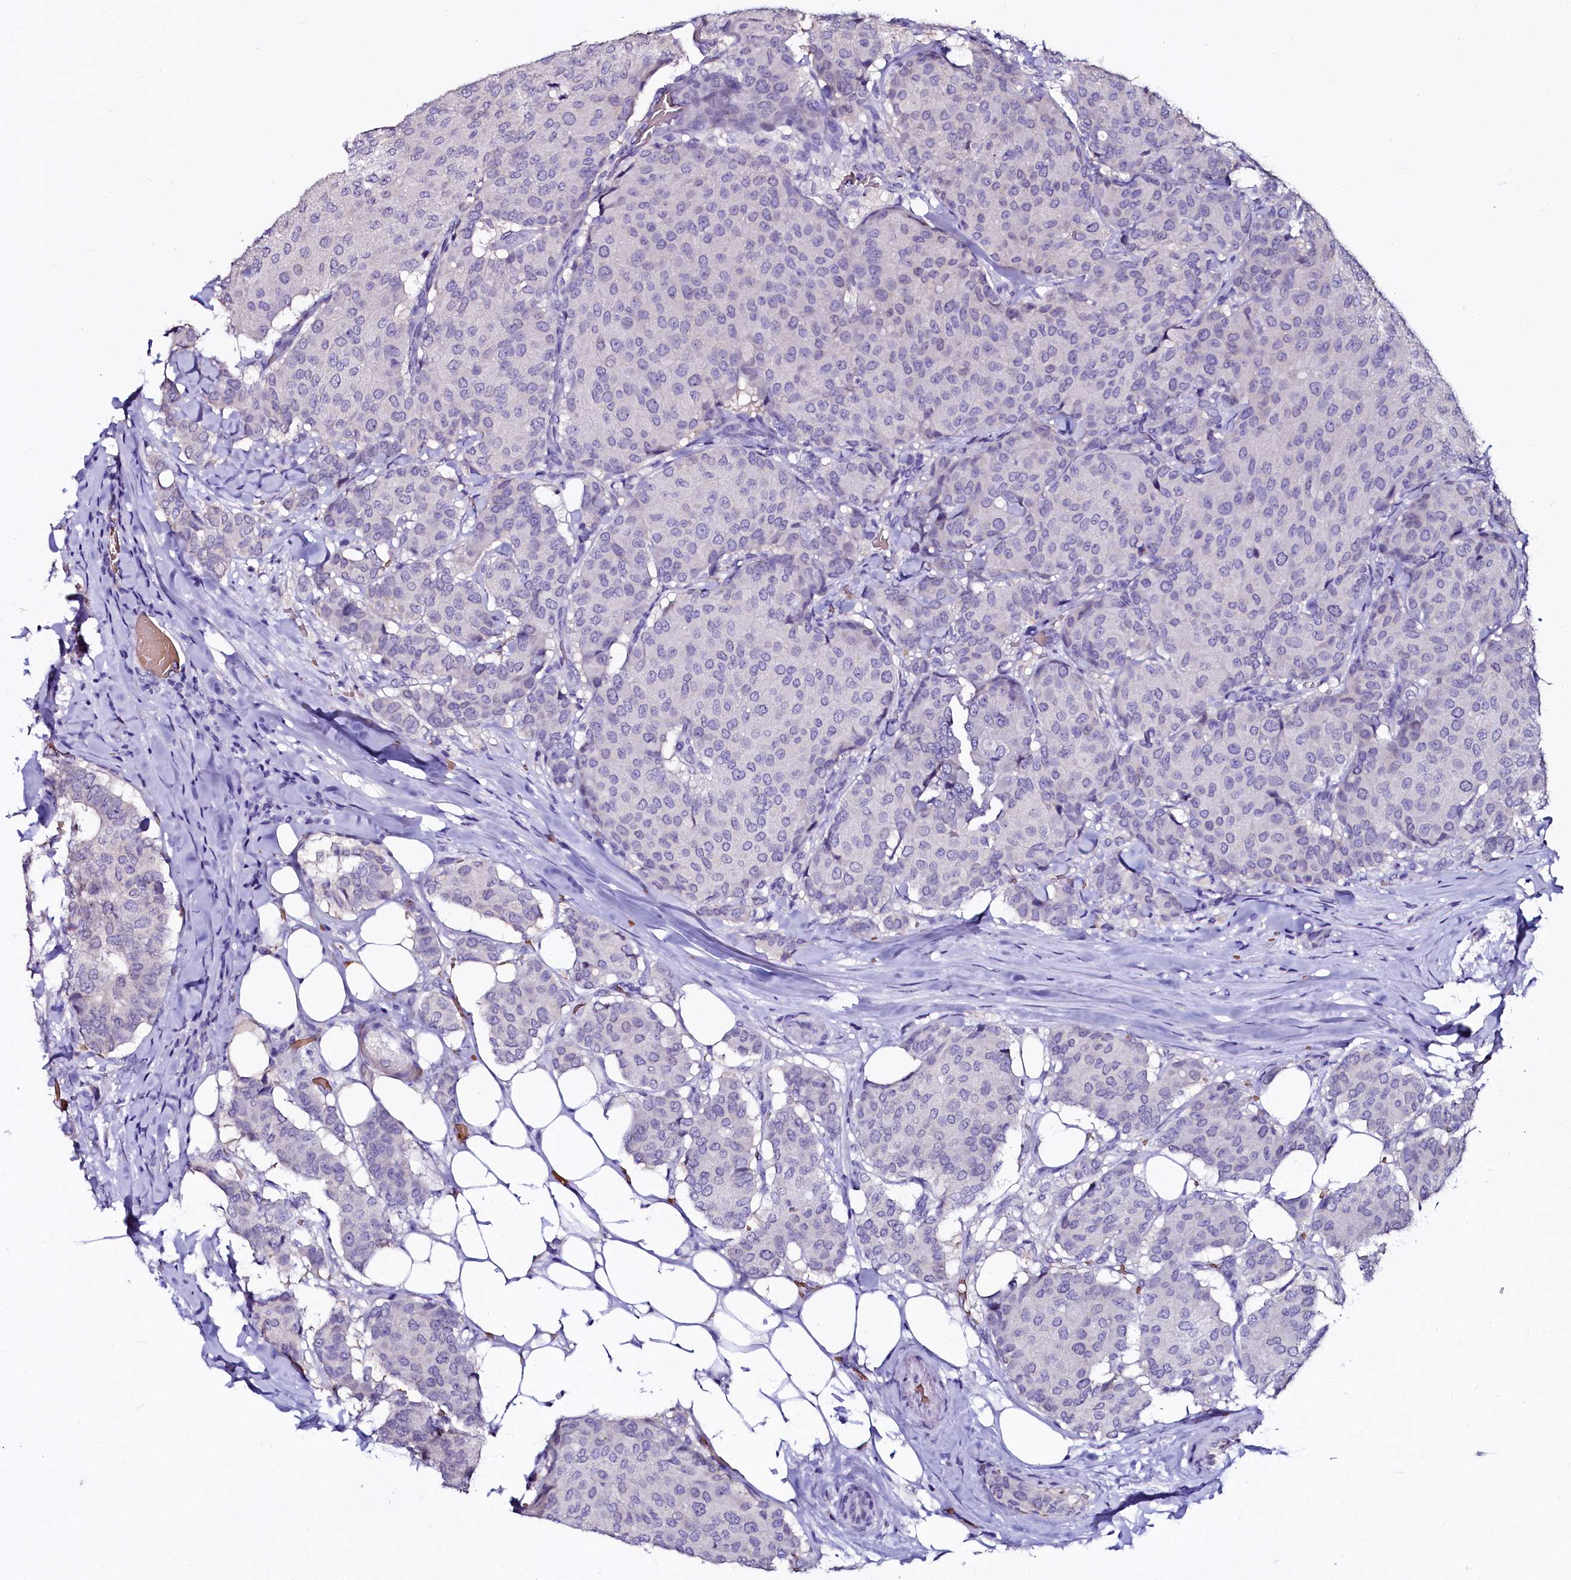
{"staining": {"intensity": "negative", "quantity": "none", "location": "none"}, "tissue": "breast cancer", "cell_type": "Tumor cells", "image_type": "cancer", "snomed": [{"axis": "morphology", "description": "Duct carcinoma"}, {"axis": "topography", "description": "Breast"}], "caption": "IHC histopathology image of human breast infiltrating ductal carcinoma stained for a protein (brown), which shows no staining in tumor cells.", "gene": "CTDSPL2", "patient": {"sex": "female", "age": 75}}